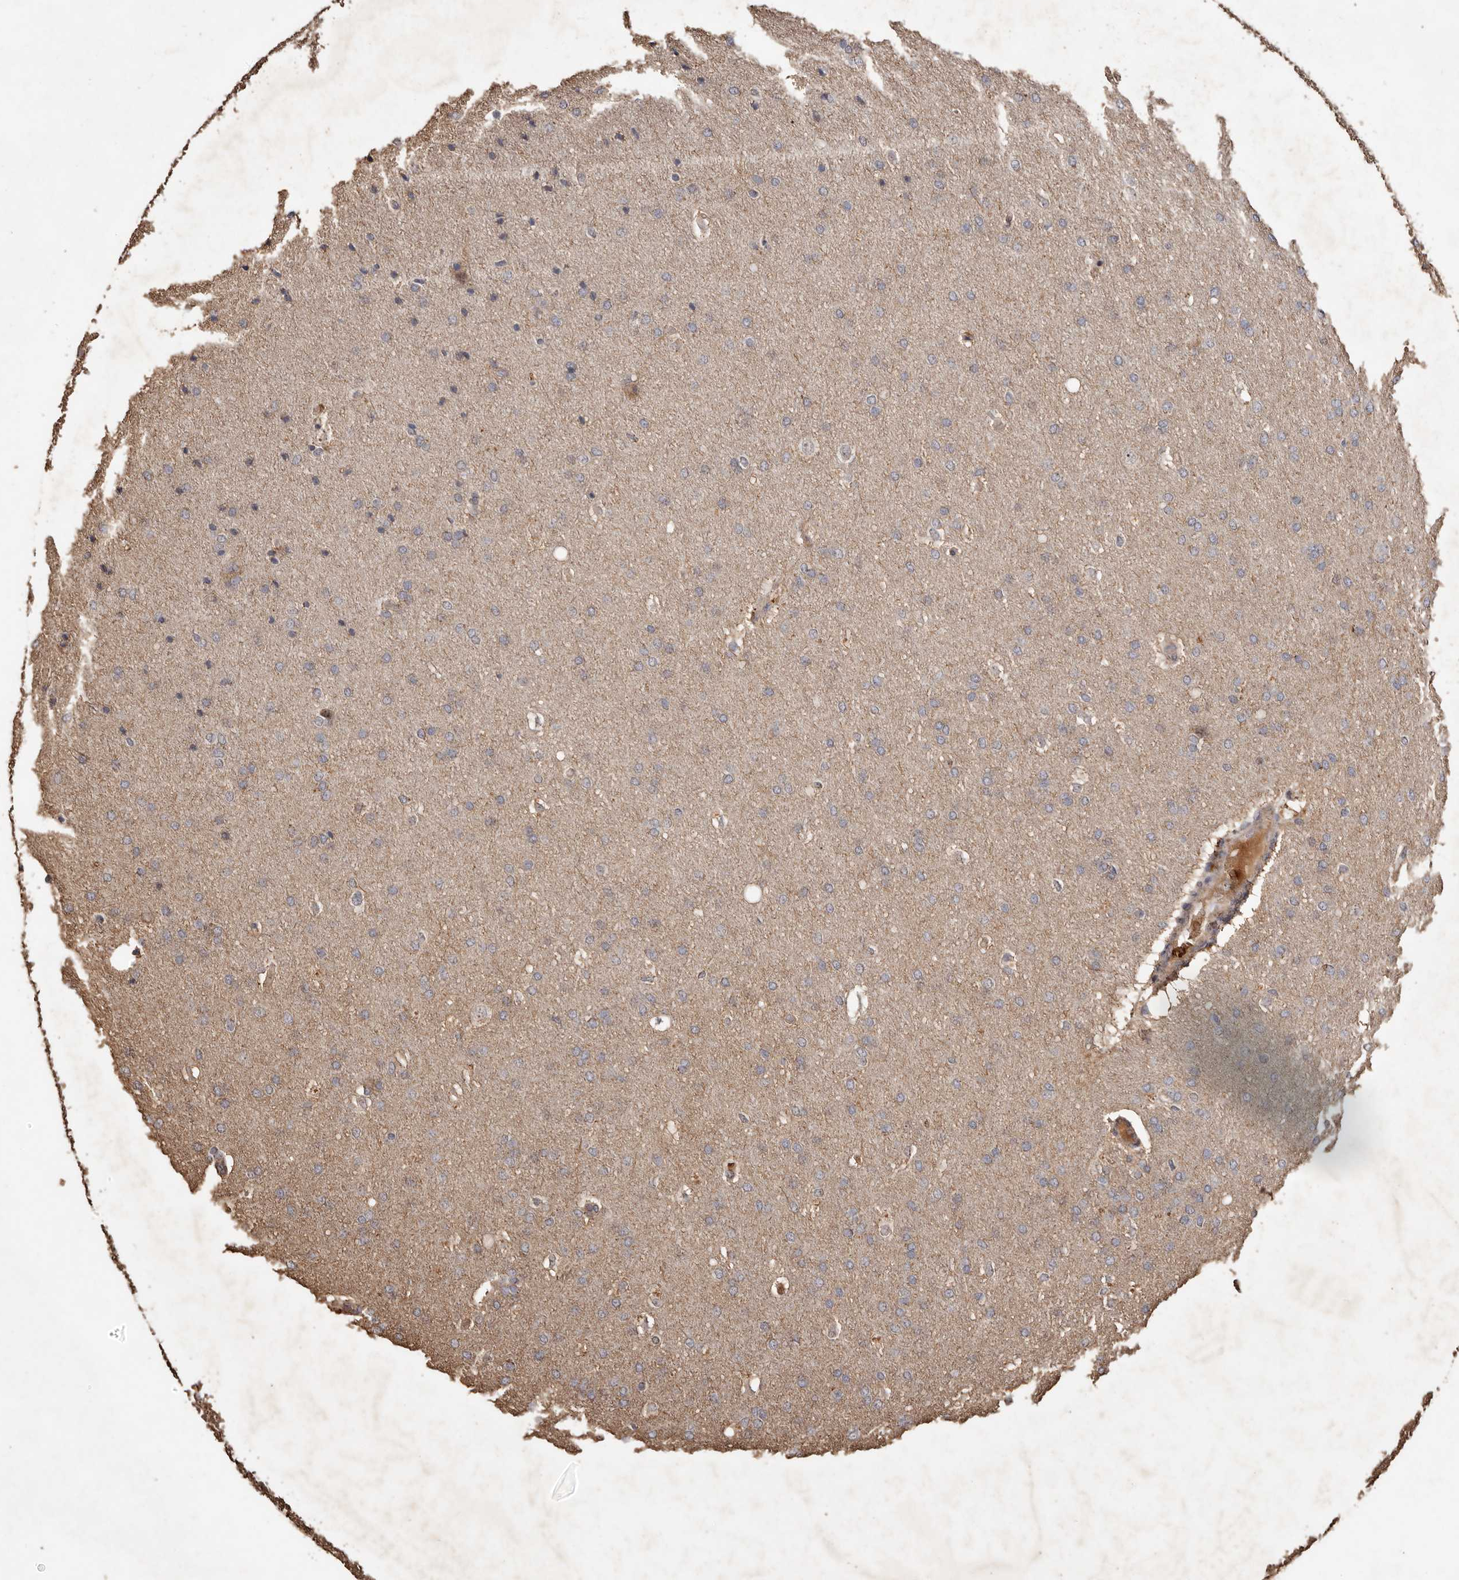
{"staining": {"intensity": "weak", "quantity": "<25%", "location": "cytoplasmic/membranous"}, "tissue": "glioma", "cell_type": "Tumor cells", "image_type": "cancer", "snomed": [{"axis": "morphology", "description": "Glioma, malignant, Low grade"}, {"axis": "topography", "description": "Brain"}], "caption": "Tumor cells show no significant staining in malignant glioma (low-grade). (Stains: DAB (3,3'-diaminobenzidine) immunohistochemistry (IHC) with hematoxylin counter stain, Microscopy: brightfield microscopy at high magnification).", "gene": "GRAMD2A", "patient": {"sex": "female", "age": 37}}